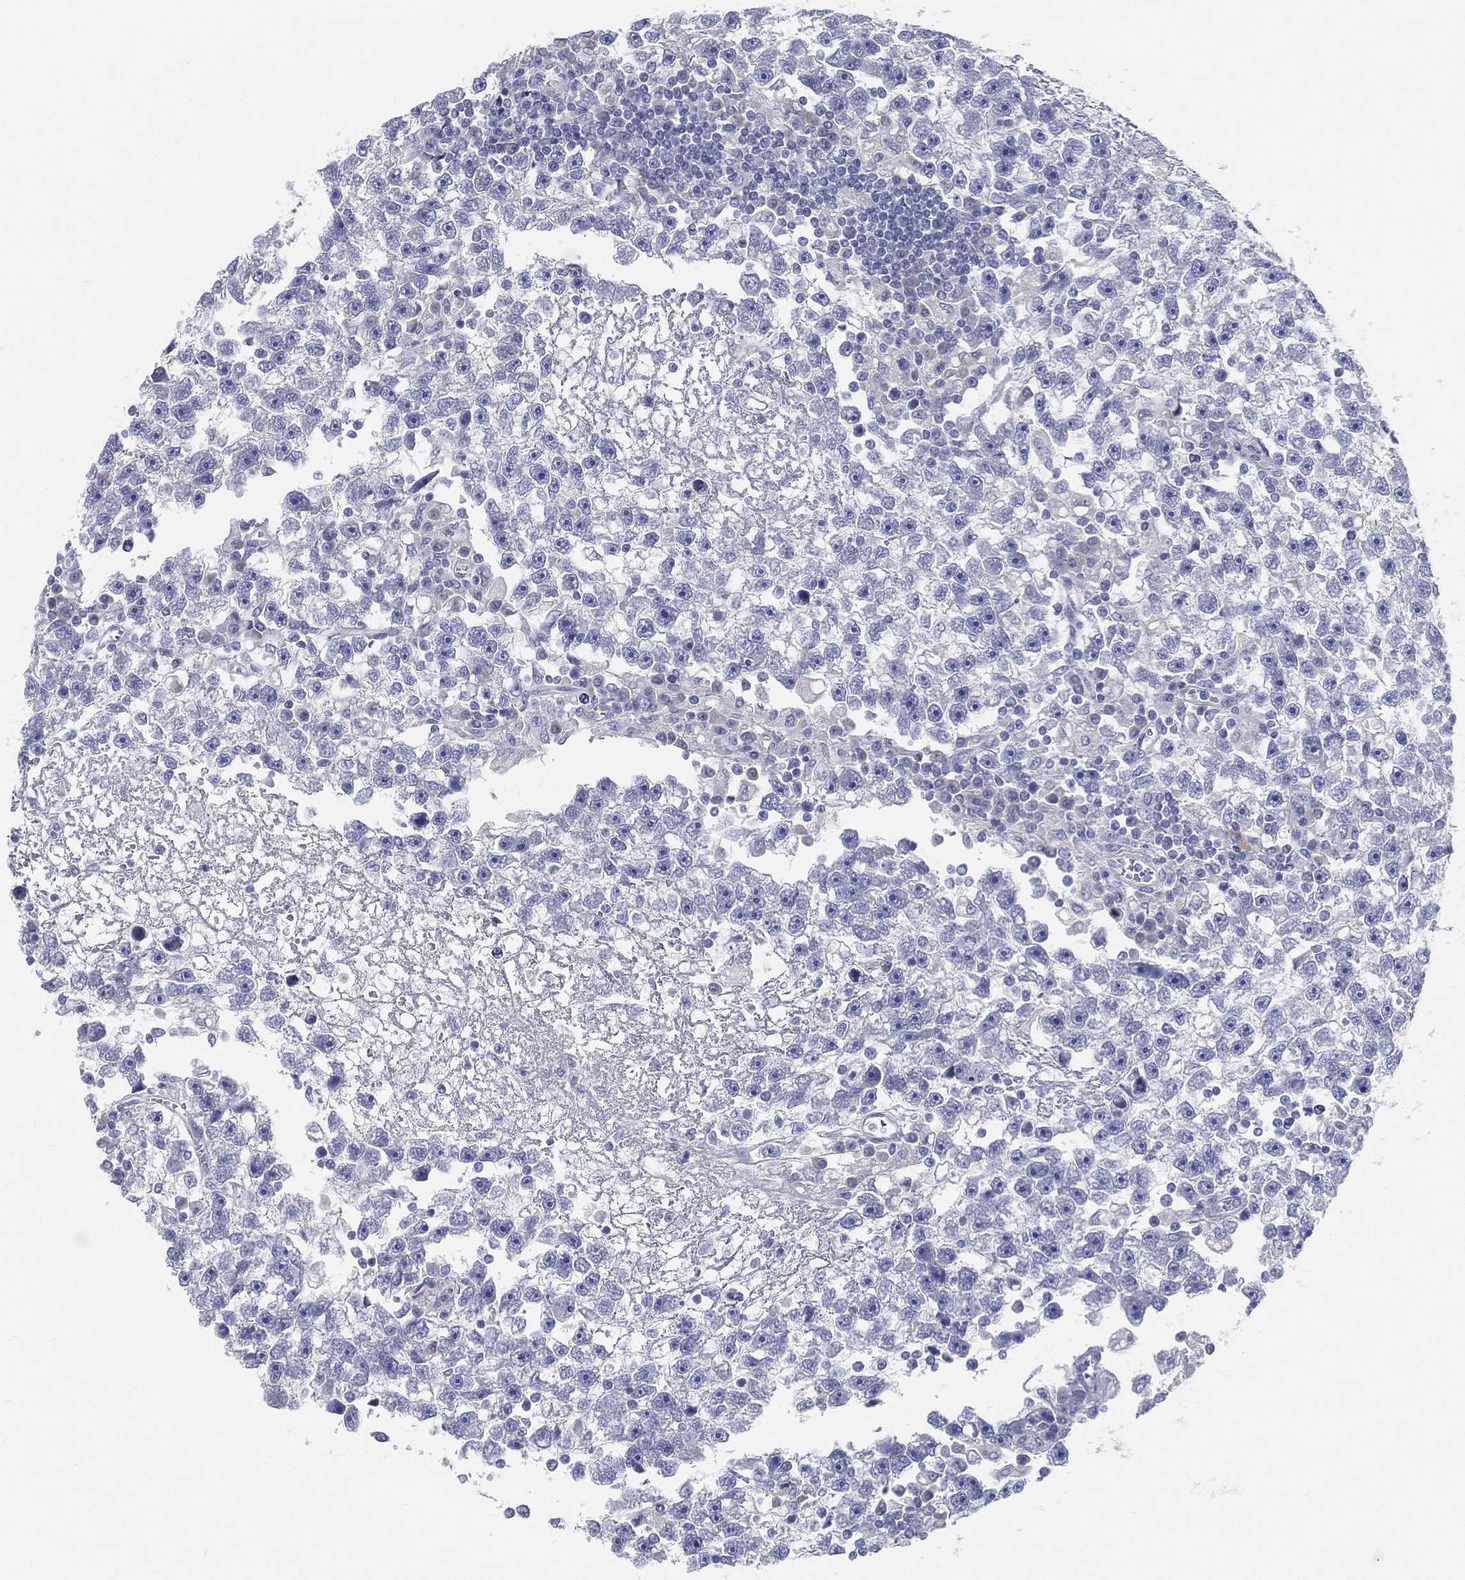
{"staining": {"intensity": "negative", "quantity": "none", "location": "none"}, "tissue": "testis cancer", "cell_type": "Tumor cells", "image_type": "cancer", "snomed": [{"axis": "morphology", "description": "Seminoma, NOS"}, {"axis": "topography", "description": "Testis"}], "caption": "A photomicrograph of human seminoma (testis) is negative for staining in tumor cells.", "gene": "STS", "patient": {"sex": "male", "age": 47}}